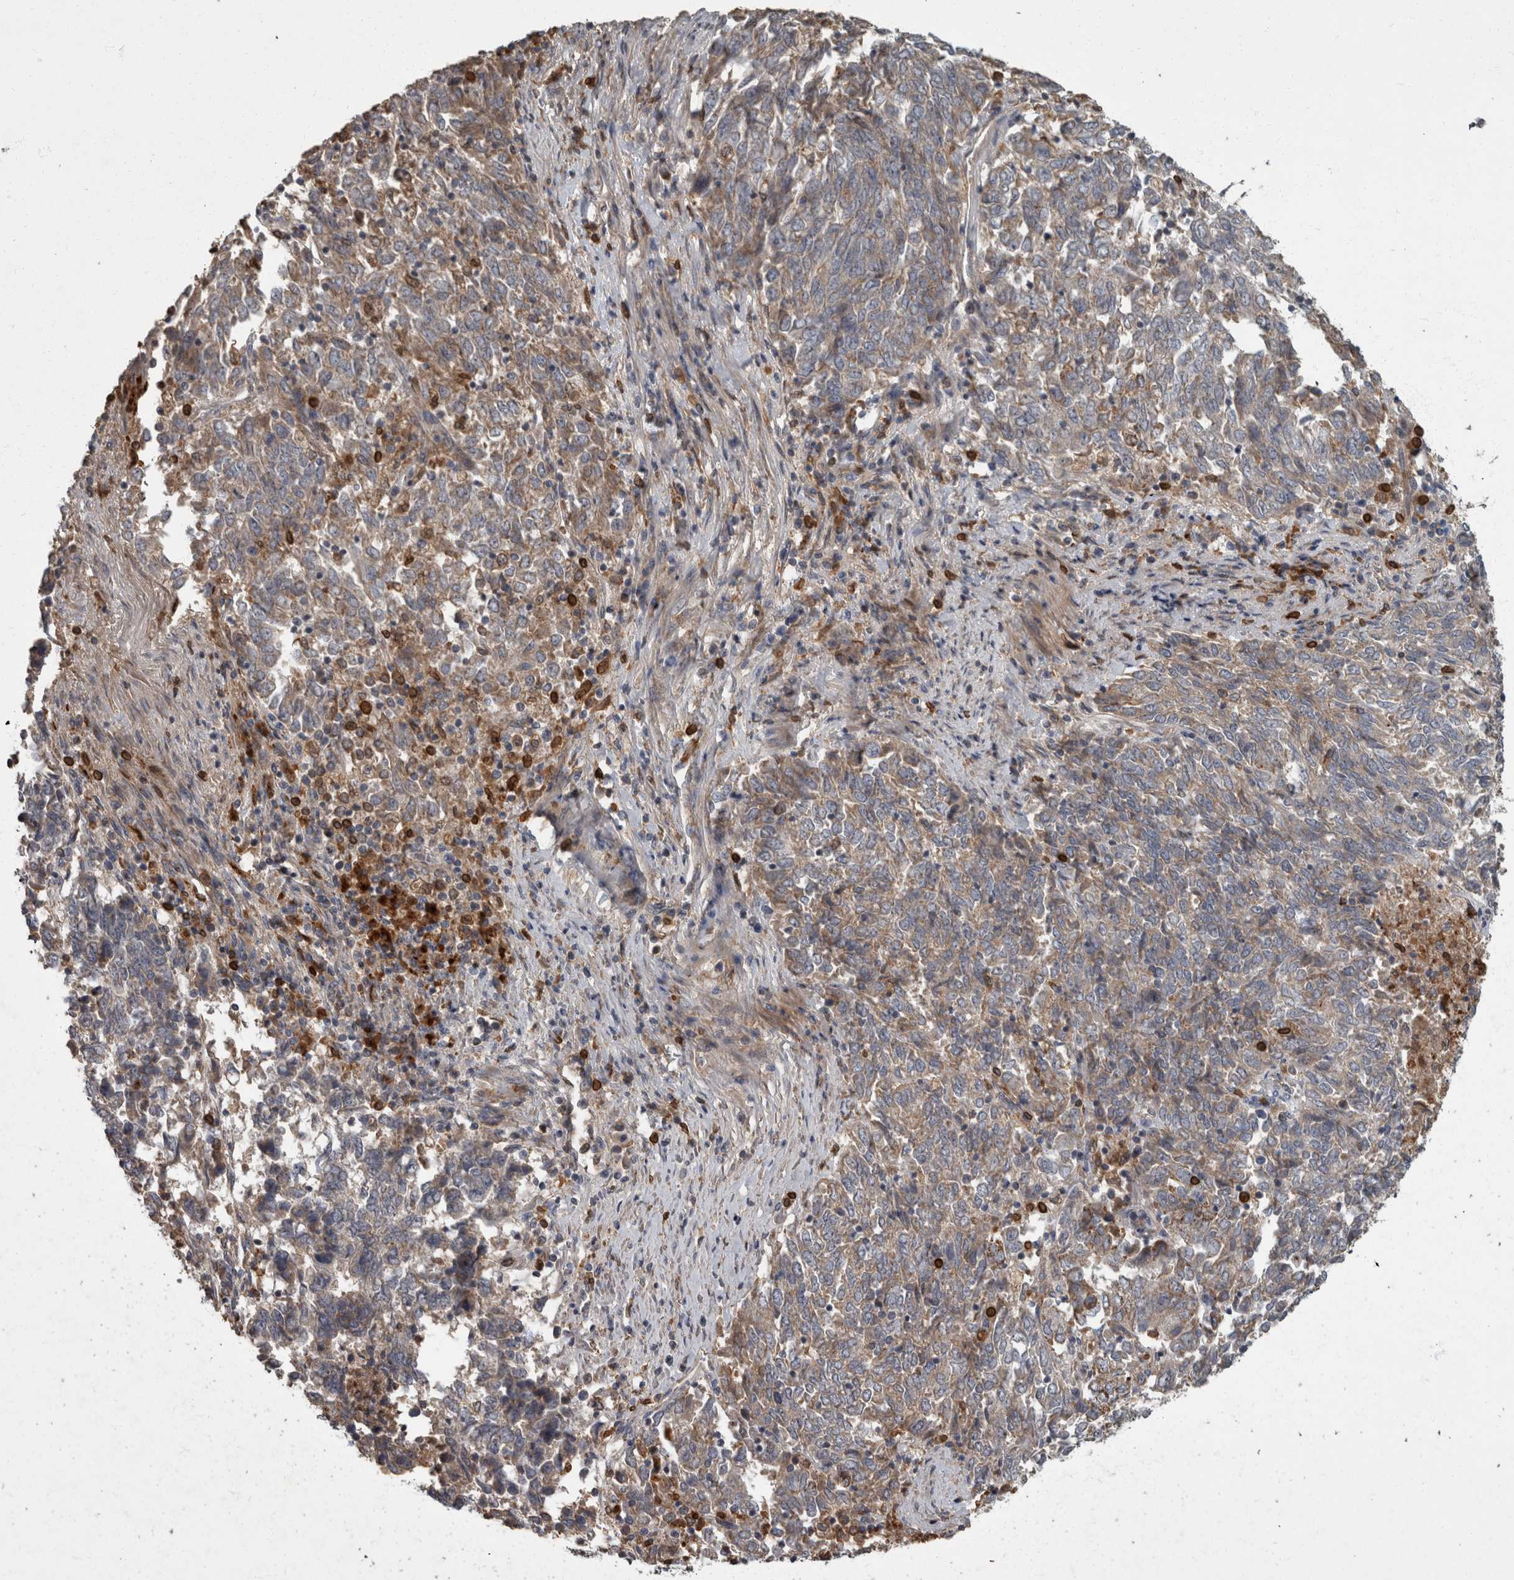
{"staining": {"intensity": "weak", "quantity": "25%-75%", "location": "cytoplasmic/membranous"}, "tissue": "endometrial cancer", "cell_type": "Tumor cells", "image_type": "cancer", "snomed": [{"axis": "morphology", "description": "Adenocarcinoma, NOS"}, {"axis": "topography", "description": "Endometrium"}], "caption": "Endometrial cancer tissue reveals weak cytoplasmic/membranous expression in about 25%-75% of tumor cells, visualized by immunohistochemistry.", "gene": "PPP1R3C", "patient": {"sex": "female", "age": 80}}